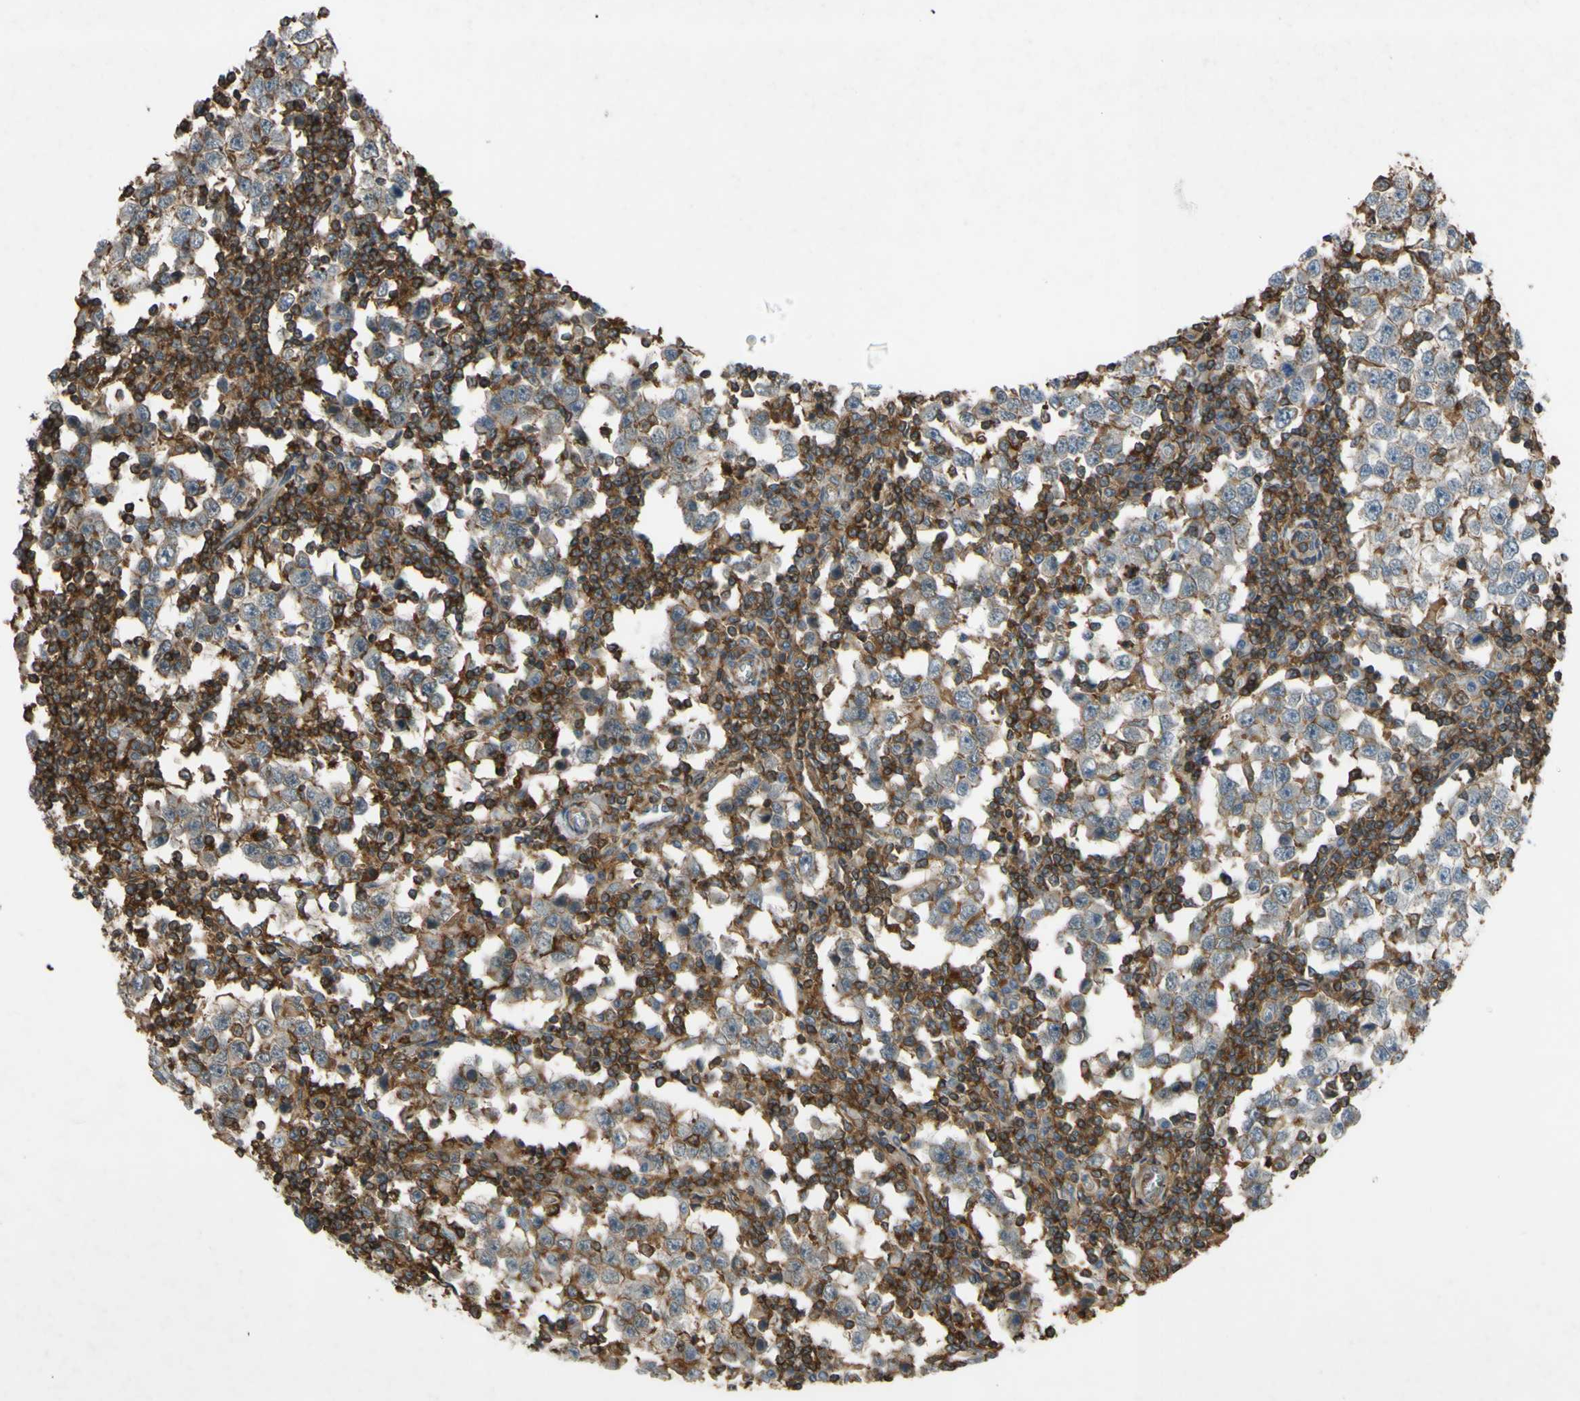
{"staining": {"intensity": "negative", "quantity": "none", "location": "none"}, "tissue": "testis cancer", "cell_type": "Tumor cells", "image_type": "cancer", "snomed": [{"axis": "morphology", "description": "Seminoma, NOS"}, {"axis": "topography", "description": "Testis"}], "caption": "Immunohistochemistry (IHC) of seminoma (testis) displays no staining in tumor cells. (Brightfield microscopy of DAB (3,3'-diaminobenzidine) immunohistochemistry (IHC) at high magnification).", "gene": "ADD3", "patient": {"sex": "male", "age": 65}}